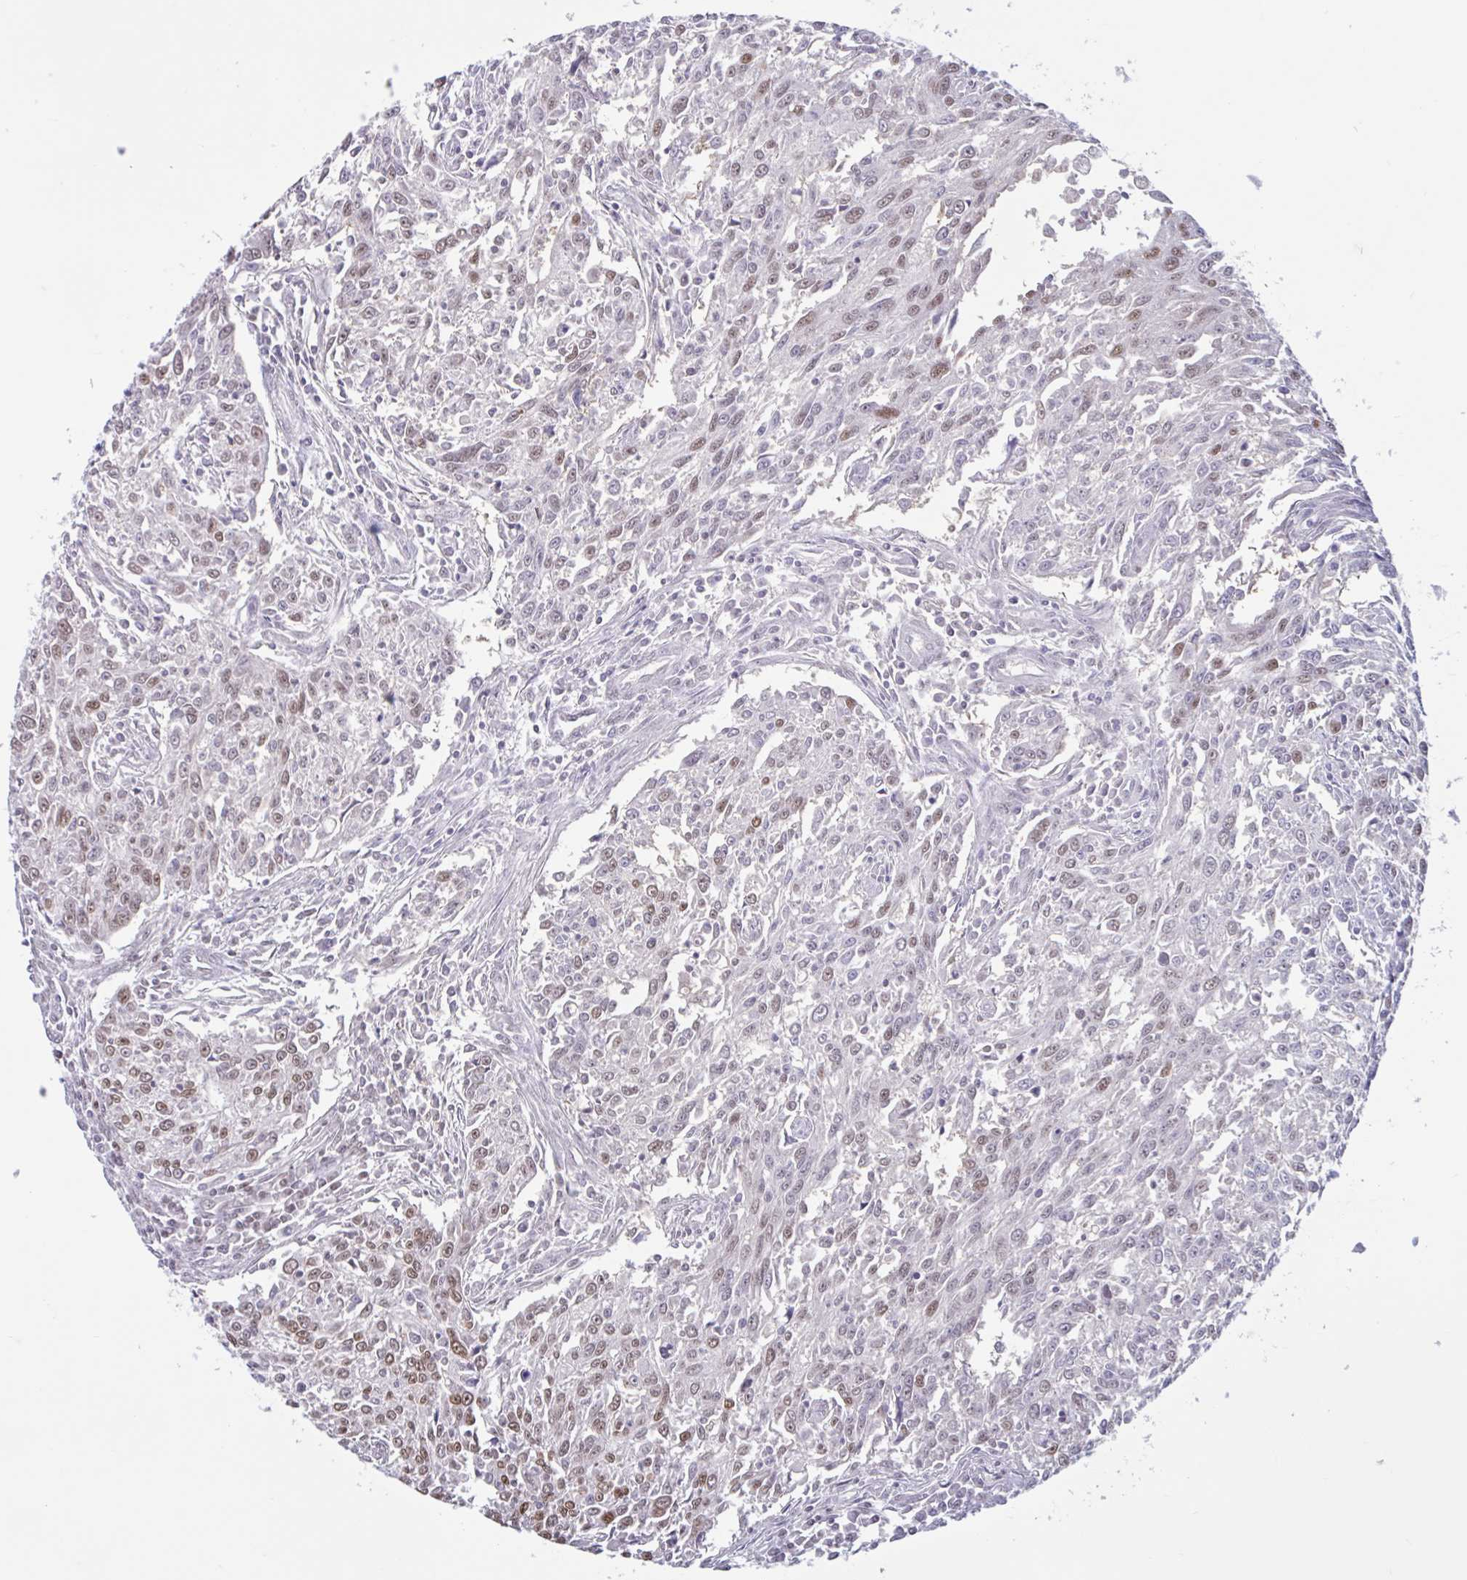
{"staining": {"intensity": "moderate", "quantity": "25%-75%", "location": "nuclear"}, "tissue": "breast cancer", "cell_type": "Tumor cells", "image_type": "cancer", "snomed": [{"axis": "morphology", "description": "Duct carcinoma"}, {"axis": "topography", "description": "Breast"}], "caption": "High-power microscopy captured an immunohistochemistry (IHC) photomicrograph of breast cancer, revealing moderate nuclear staining in about 25%-75% of tumor cells.", "gene": "RBL1", "patient": {"sex": "female", "age": 50}}